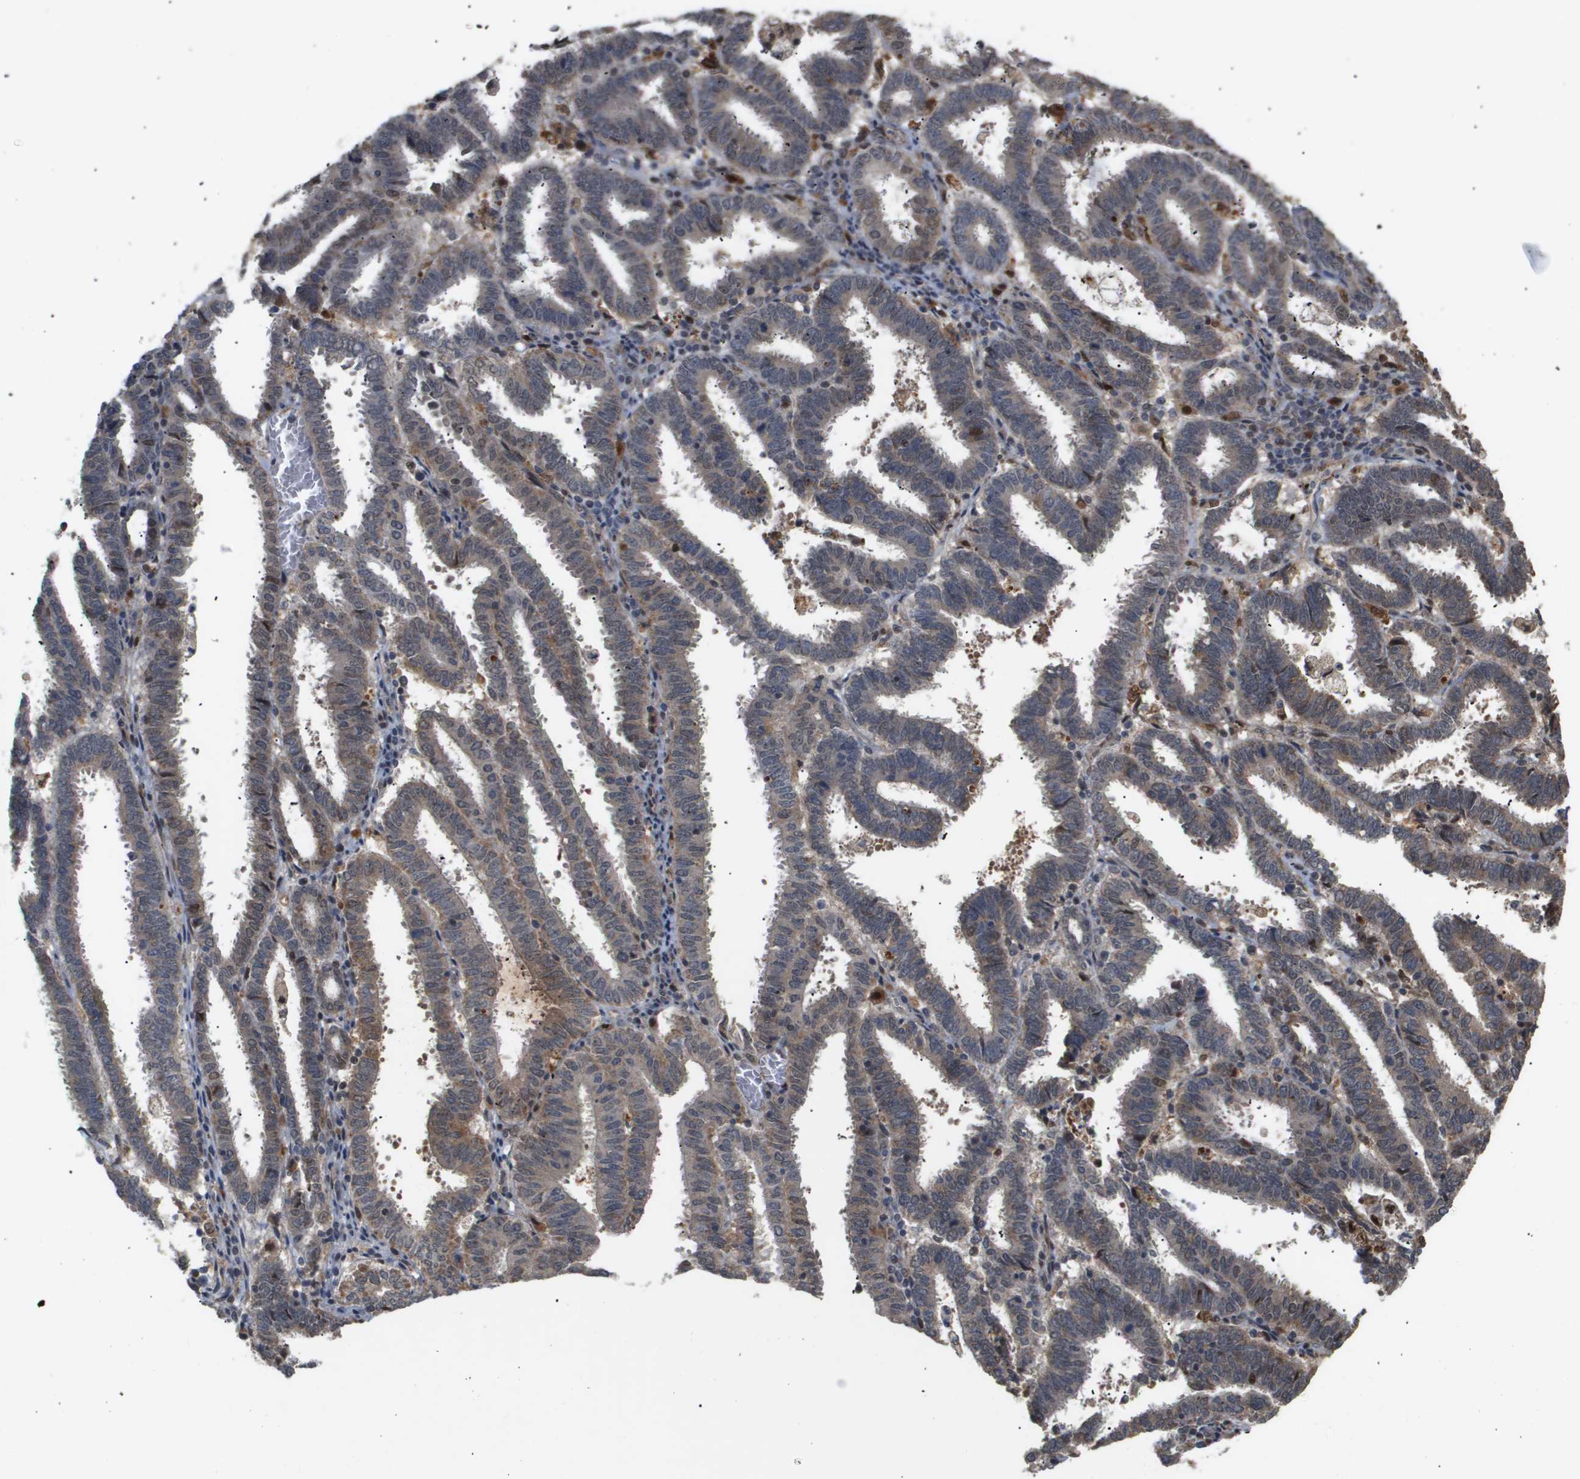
{"staining": {"intensity": "weak", "quantity": ">75%", "location": "cytoplasmic/membranous"}, "tissue": "endometrial cancer", "cell_type": "Tumor cells", "image_type": "cancer", "snomed": [{"axis": "morphology", "description": "Adenocarcinoma, NOS"}, {"axis": "topography", "description": "Uterus"}], "caption": "Immunohistochemical staining of human endometrial cancer exhibits low levels of weak cytoplasmic/membranous protein positivity in approximately >75% of tumor cells.", "gene": "PDGFB", "patient": {"sex": "female", "age": 83}}